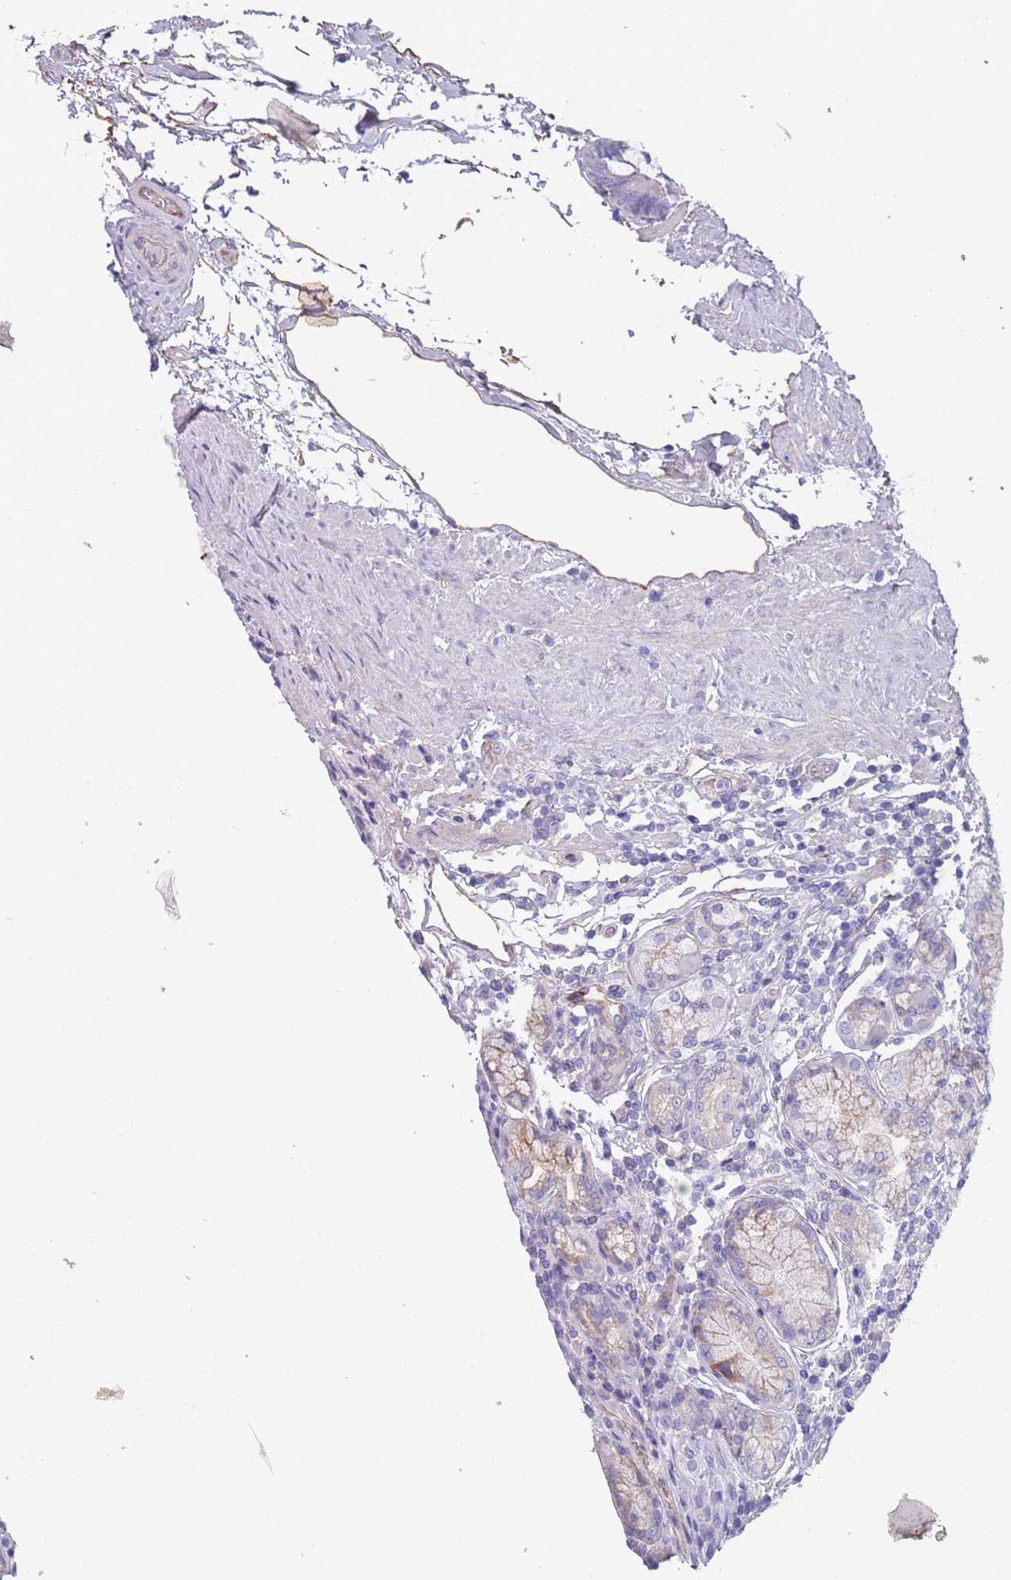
{"staining": {"intensity": "moderate", "quantity": "25%-75%", "location": "cytoplasmic/membranous"}, "tissue": "stomach", "cell_type": "Glandular cells", "image_type": "normal", "snomed": [{"axis": "morphology", "description": "Normal tissue, NOS"}, {"axis": "topography", "description": "Stomach, upper"}, {"axis": "topography", "description": "Stomach, lower"}], "caption": "Immunohistochemistry staining of benign stomach, which reveals medium levels of moderate cytoplasmic/membranous positivity in about 25%-75% of glandular cells indicating moderate cytoplasmic/membranous protein positivity. The staining was performed using DAB (brown) for protein detection and nuclei were counterstained in hematoxylin (blue).", "gene": "ENSG00000271254", "patient": {"sex": "female", "age": 76}}